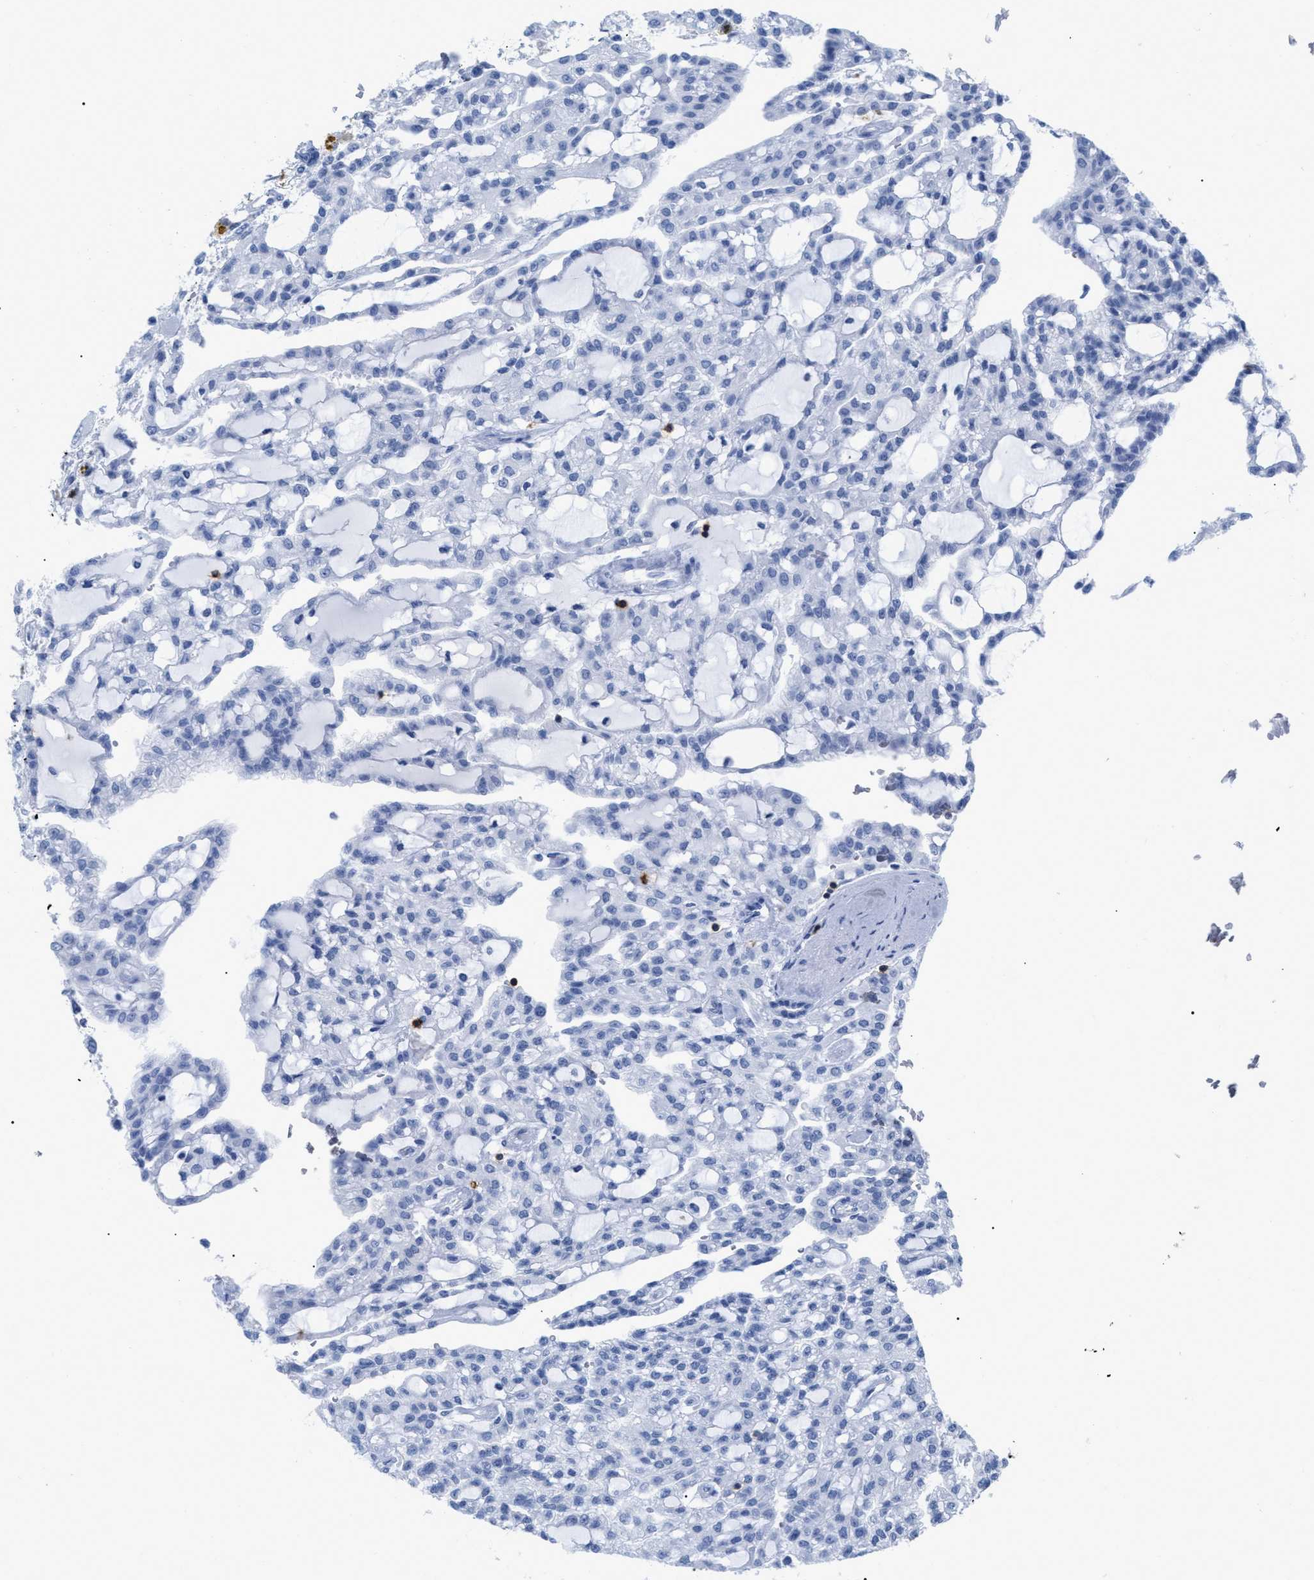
{"staining": {"intensity": "negative", "quantity": "none", "location": "none"}, "tissue": "renal cancer", "cell_type": "Tumor cells", "image_type": "cancer", "snomed": [{"axis": "morphology", "description": "Adenocarcinoma, NOS"}, {"axis": "topography", "description": "Kidney"}], "caption": "Renal cancer (adenocarcinoma) was stained to show a protein in brown. There is no significant staining in tumor cells. Brightfield microscopy of immunohistochemistry stained with DAB (3,3'-diaminobenzidine) (brown) and hematoxylin (blue), captured at high magnification.", "gene": "CD5", "patient": {"sex": "male", "age": 63}}